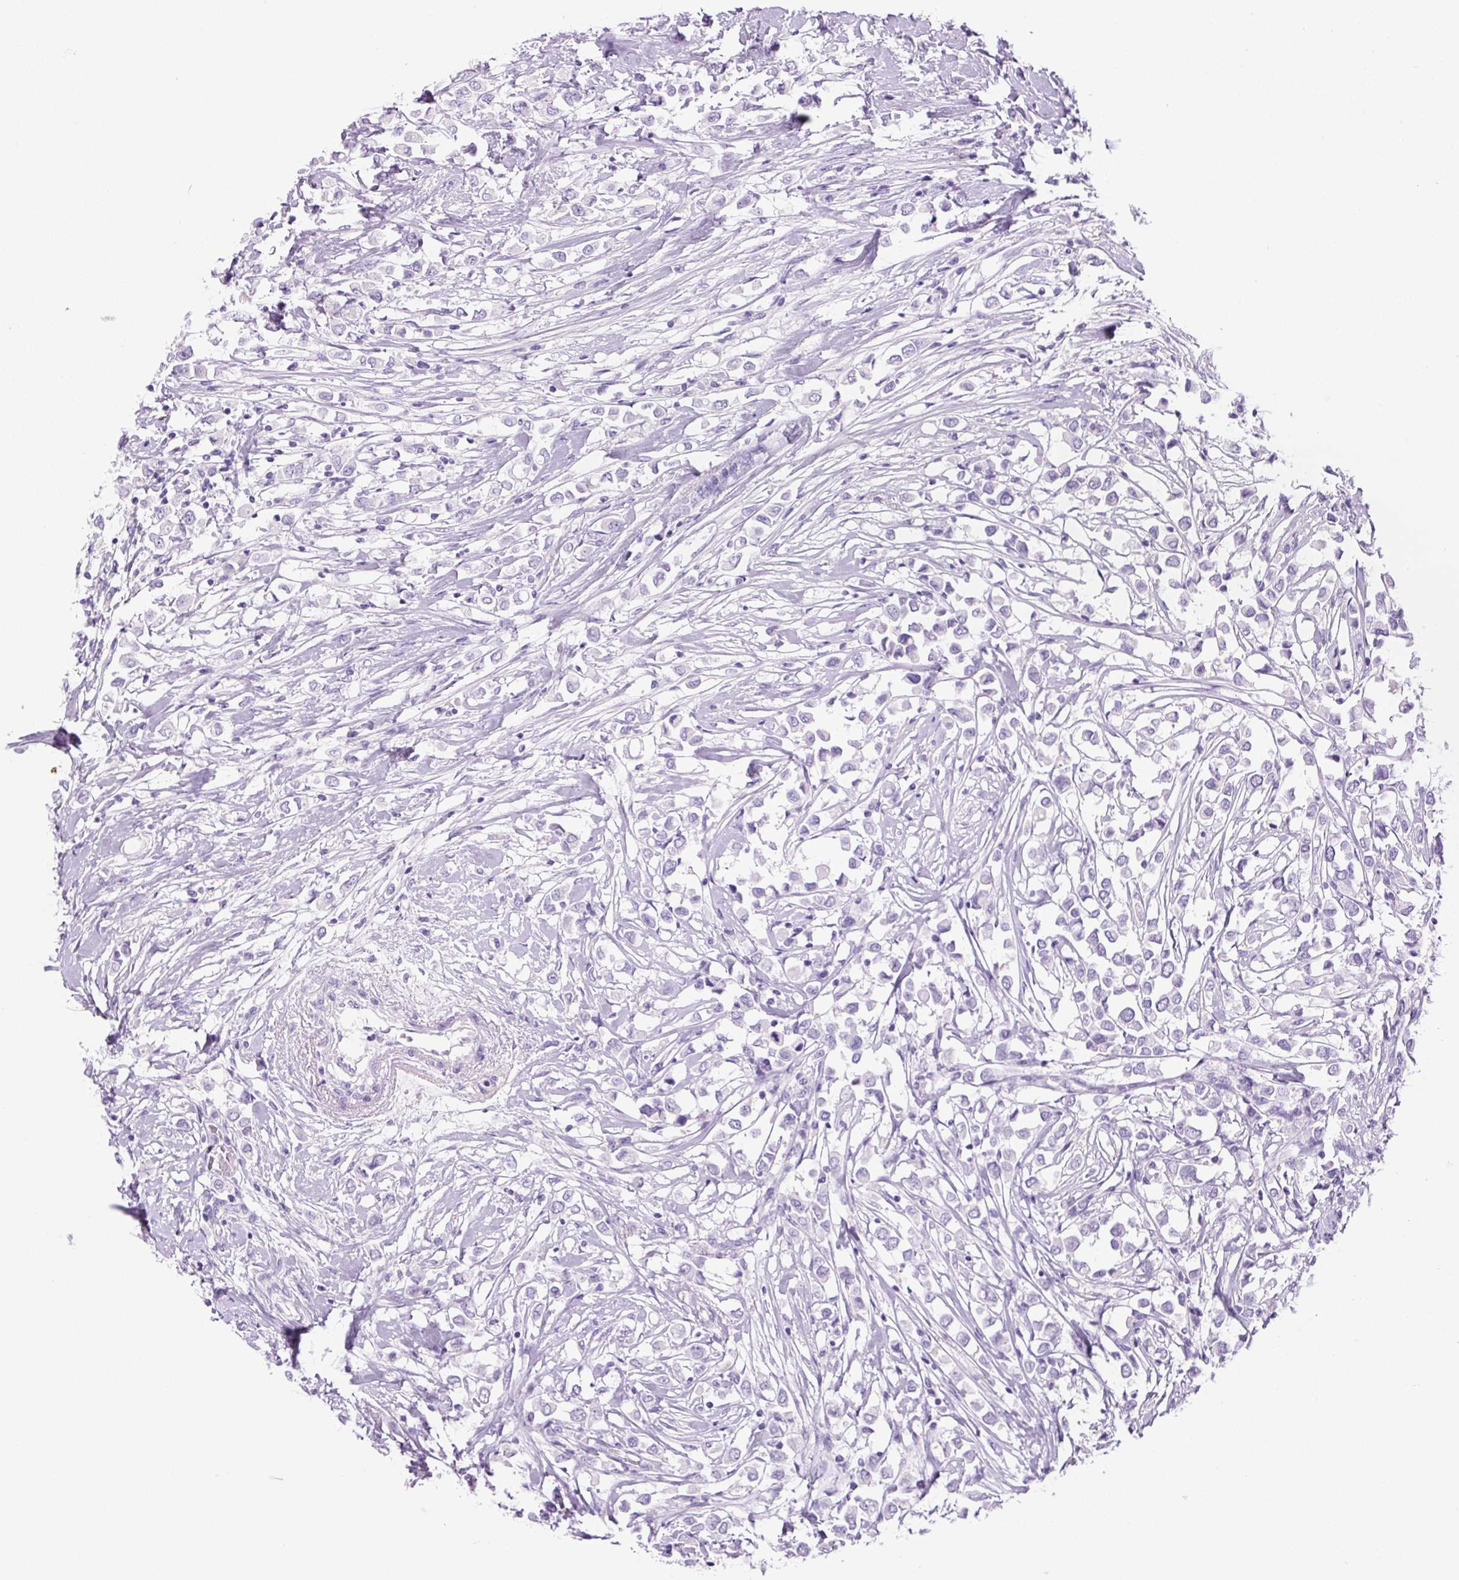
{"staining": {"intensity": "negative", "quantity": "none", "location": "none"}, "tissue": "breast cancer", "cell_type": "Tumor cells", "image_type": "cancer", "snomed": [{"axis": "morphology", "description": "Duct carcinoma"}, {"axis": "topography", "description": "Breast"}], "caption": "An immunohistochemistry (IHC) micrograph of breast cancer is shown. There is no staining in tumor cells of breast cancer.", "gene": "PRRT1", "patient": {"sex": "female", "age": 61}}